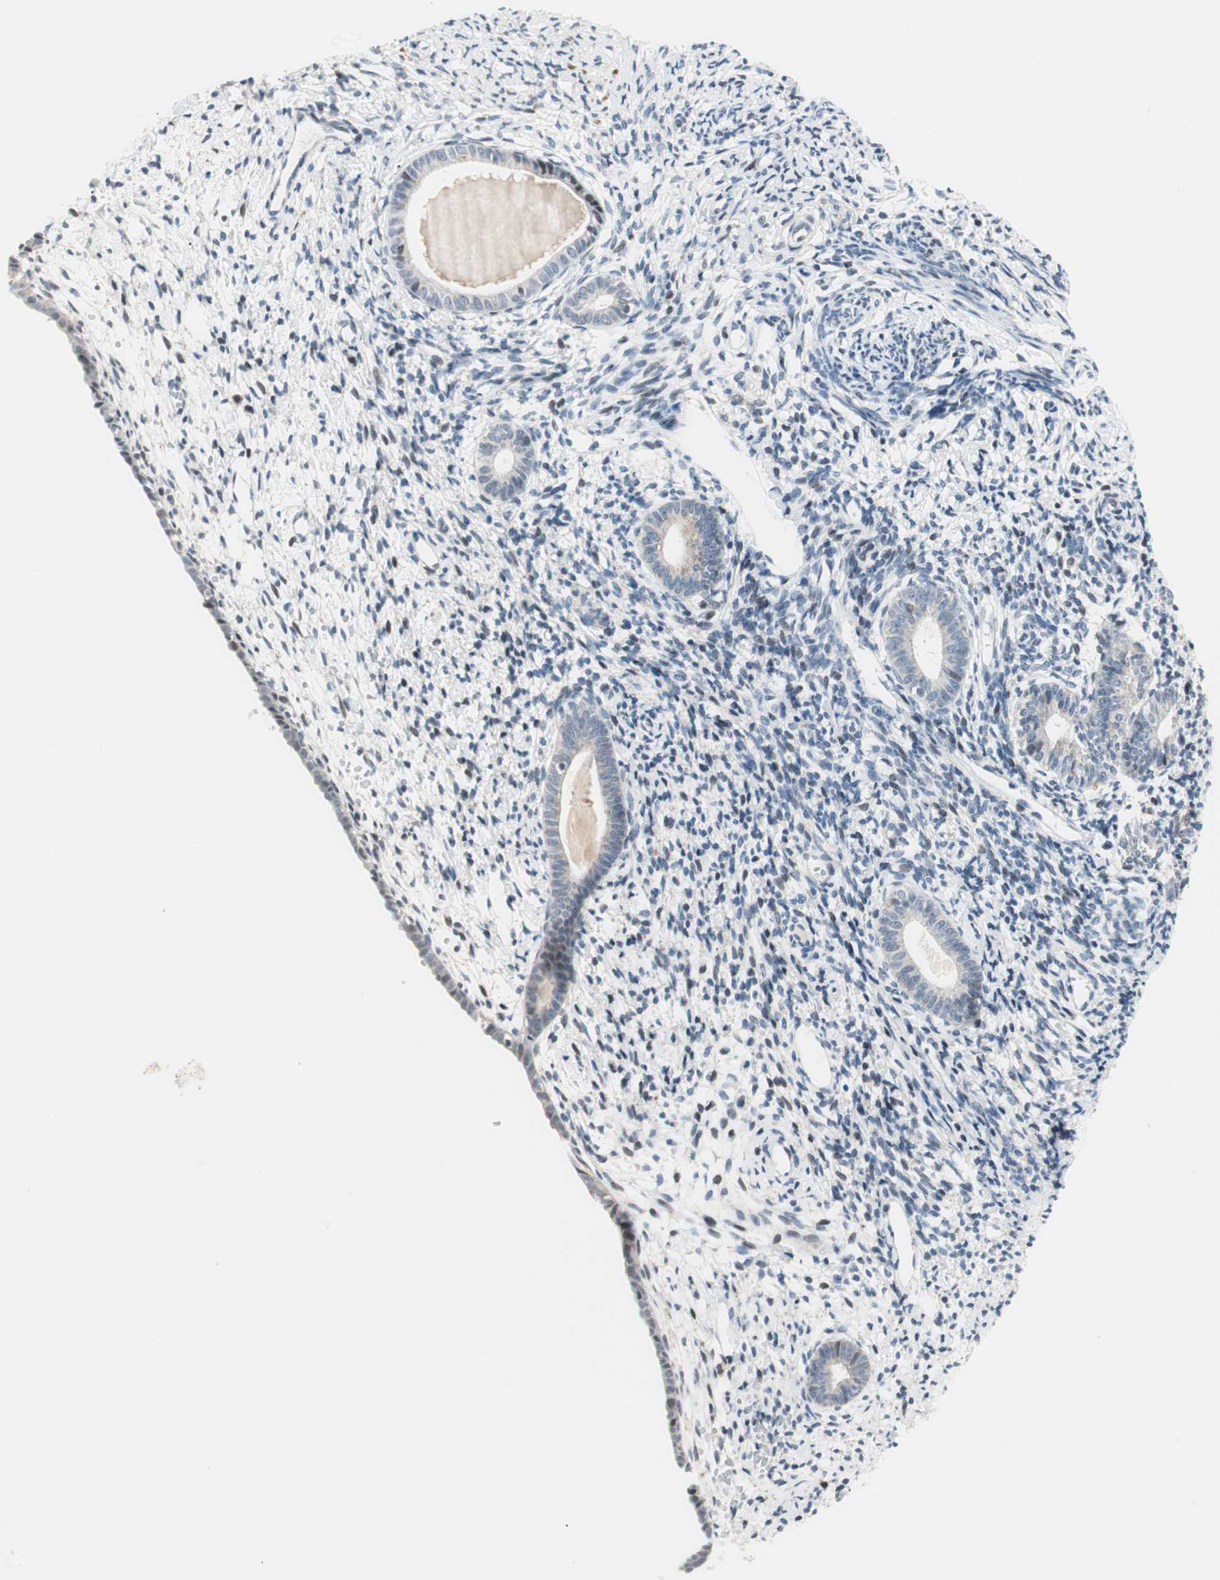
{"staining": {"intensity": "negative", "quantity": "none", "location": "none"}, "tissue": "endometrium", "cell_type": "Cells in endometrial stroma", "image_type": "normal", "snomed": [{"axis": "morphology", "description": "Normal tissue, NOS"}, {"axis": "topography", "description": "Endometrium"}], "caption": "Cells in endometrial stroma show no significant expression in normal endometrium. (DAB (3,3'-diaminobenzidine) immunohistochemistry, high magnification).", "gene": "POLH", "patient": {"sex": "female", "age": 71}}